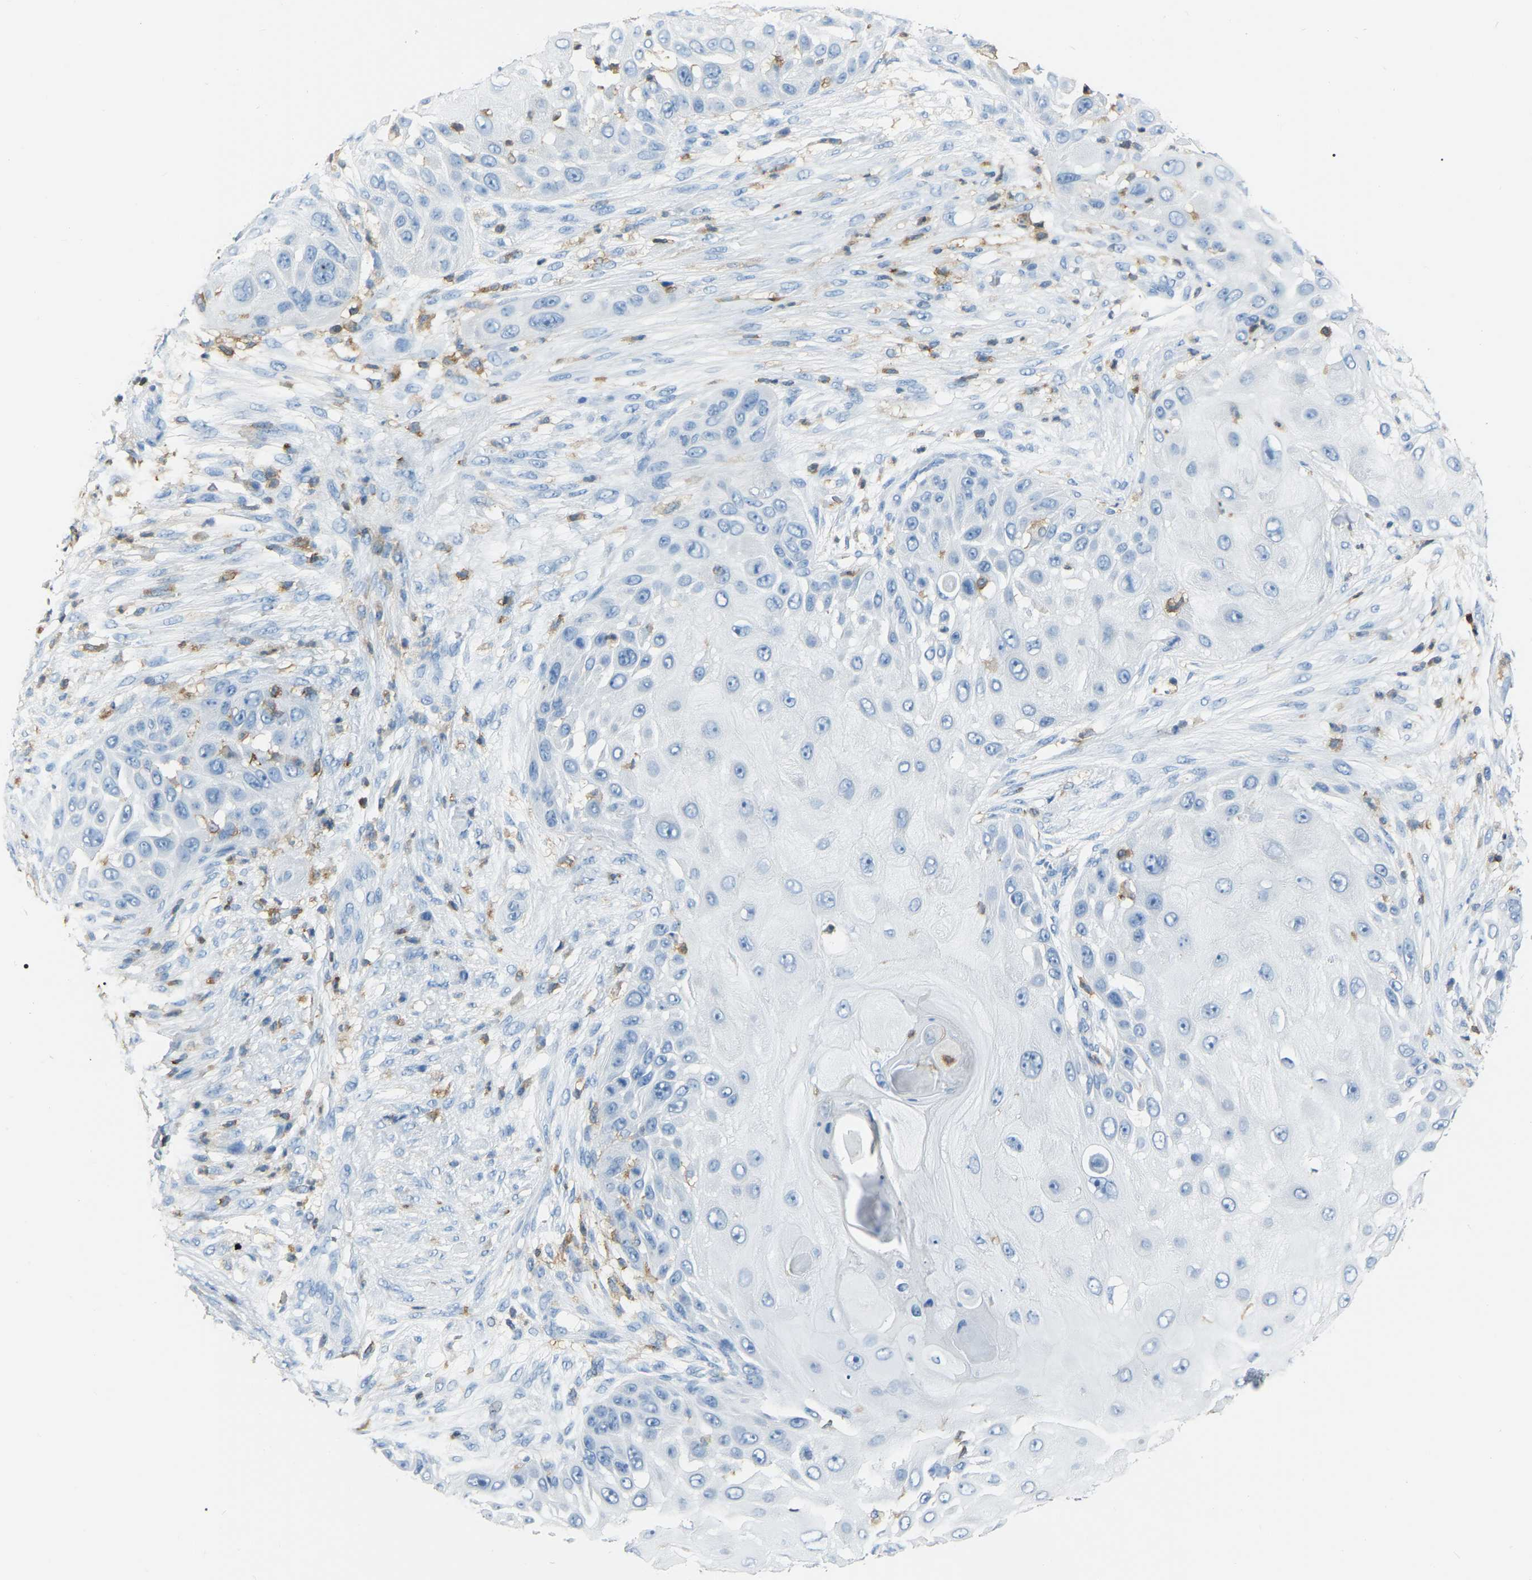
{"staining": {"intensity": "negative", "quantity": "none", "location": "none"}, "tissue": "skin cancer", "cell_type": "Tumor cells", "image_type": "cancer", "snomed": [{"axis": "morphology", "description": "Squamous cell carcinoma, NOS"}, {"axis": "topography", "description": "Skin"}], "caption": "Tumor cells show no significant expression in skin cancer (squamous cell carcinoma).", "gene": "ARHGAP45", "patient": {"sex": "female", "age": 44}}